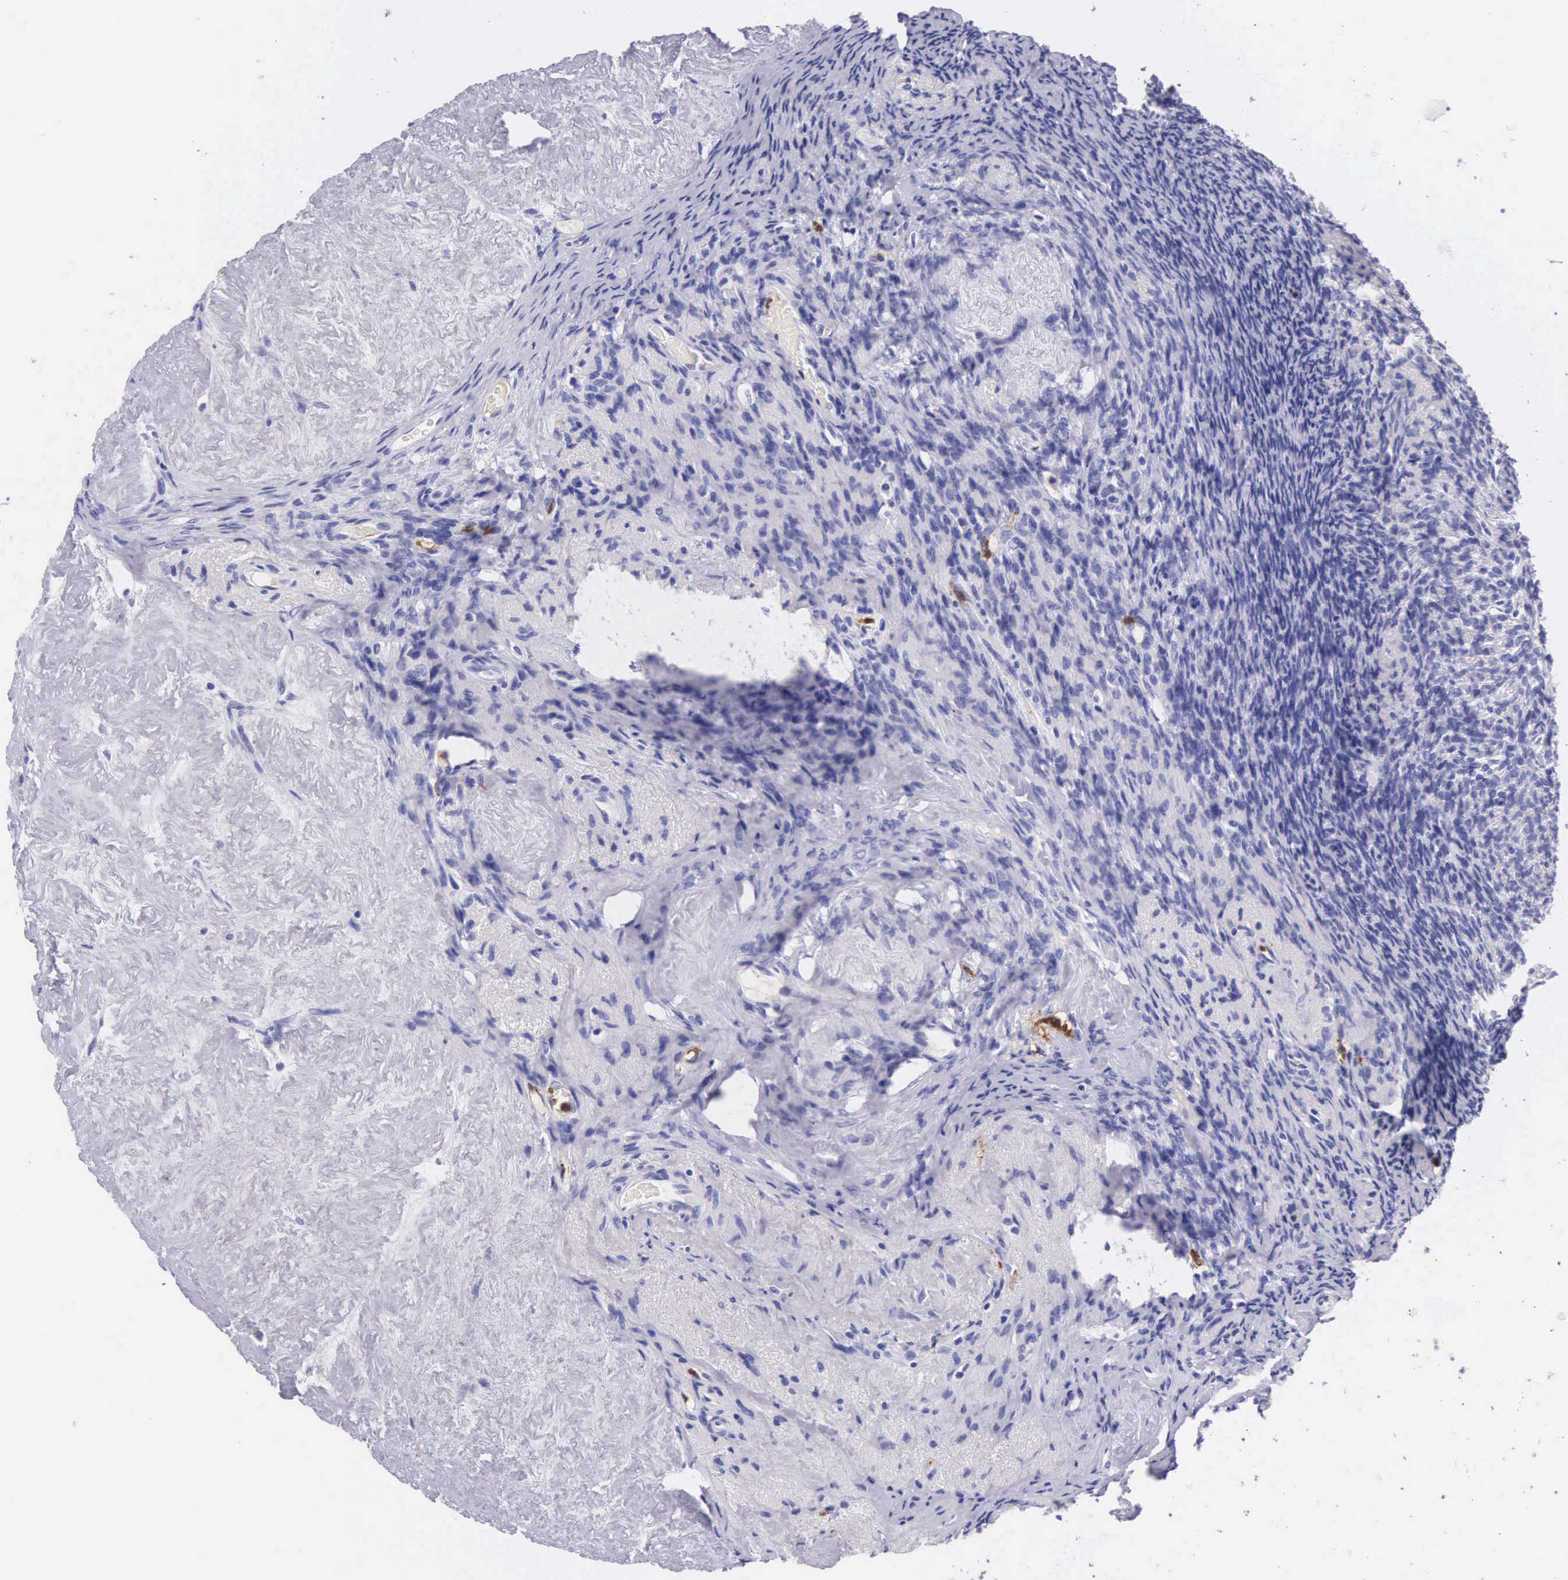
{"staining": {"intensity": "negative", "quantity": "none", "location": "none"}, "tissue": "ovary", "cell_type": "Ovarian stroma cells", "image_type": "normal", "snomed": [{"axis": "morphology", "description": "Normal tissue, NOS"}, {"axis": "topography", "description": "Ovary"}], "caption": "Human ovary stained for a protein using immunohistochemistry (IHC) shows no staining in ovarian stroma cells.", "gene": "FCN1", "patient": {"sex": "female", "age": 53}}